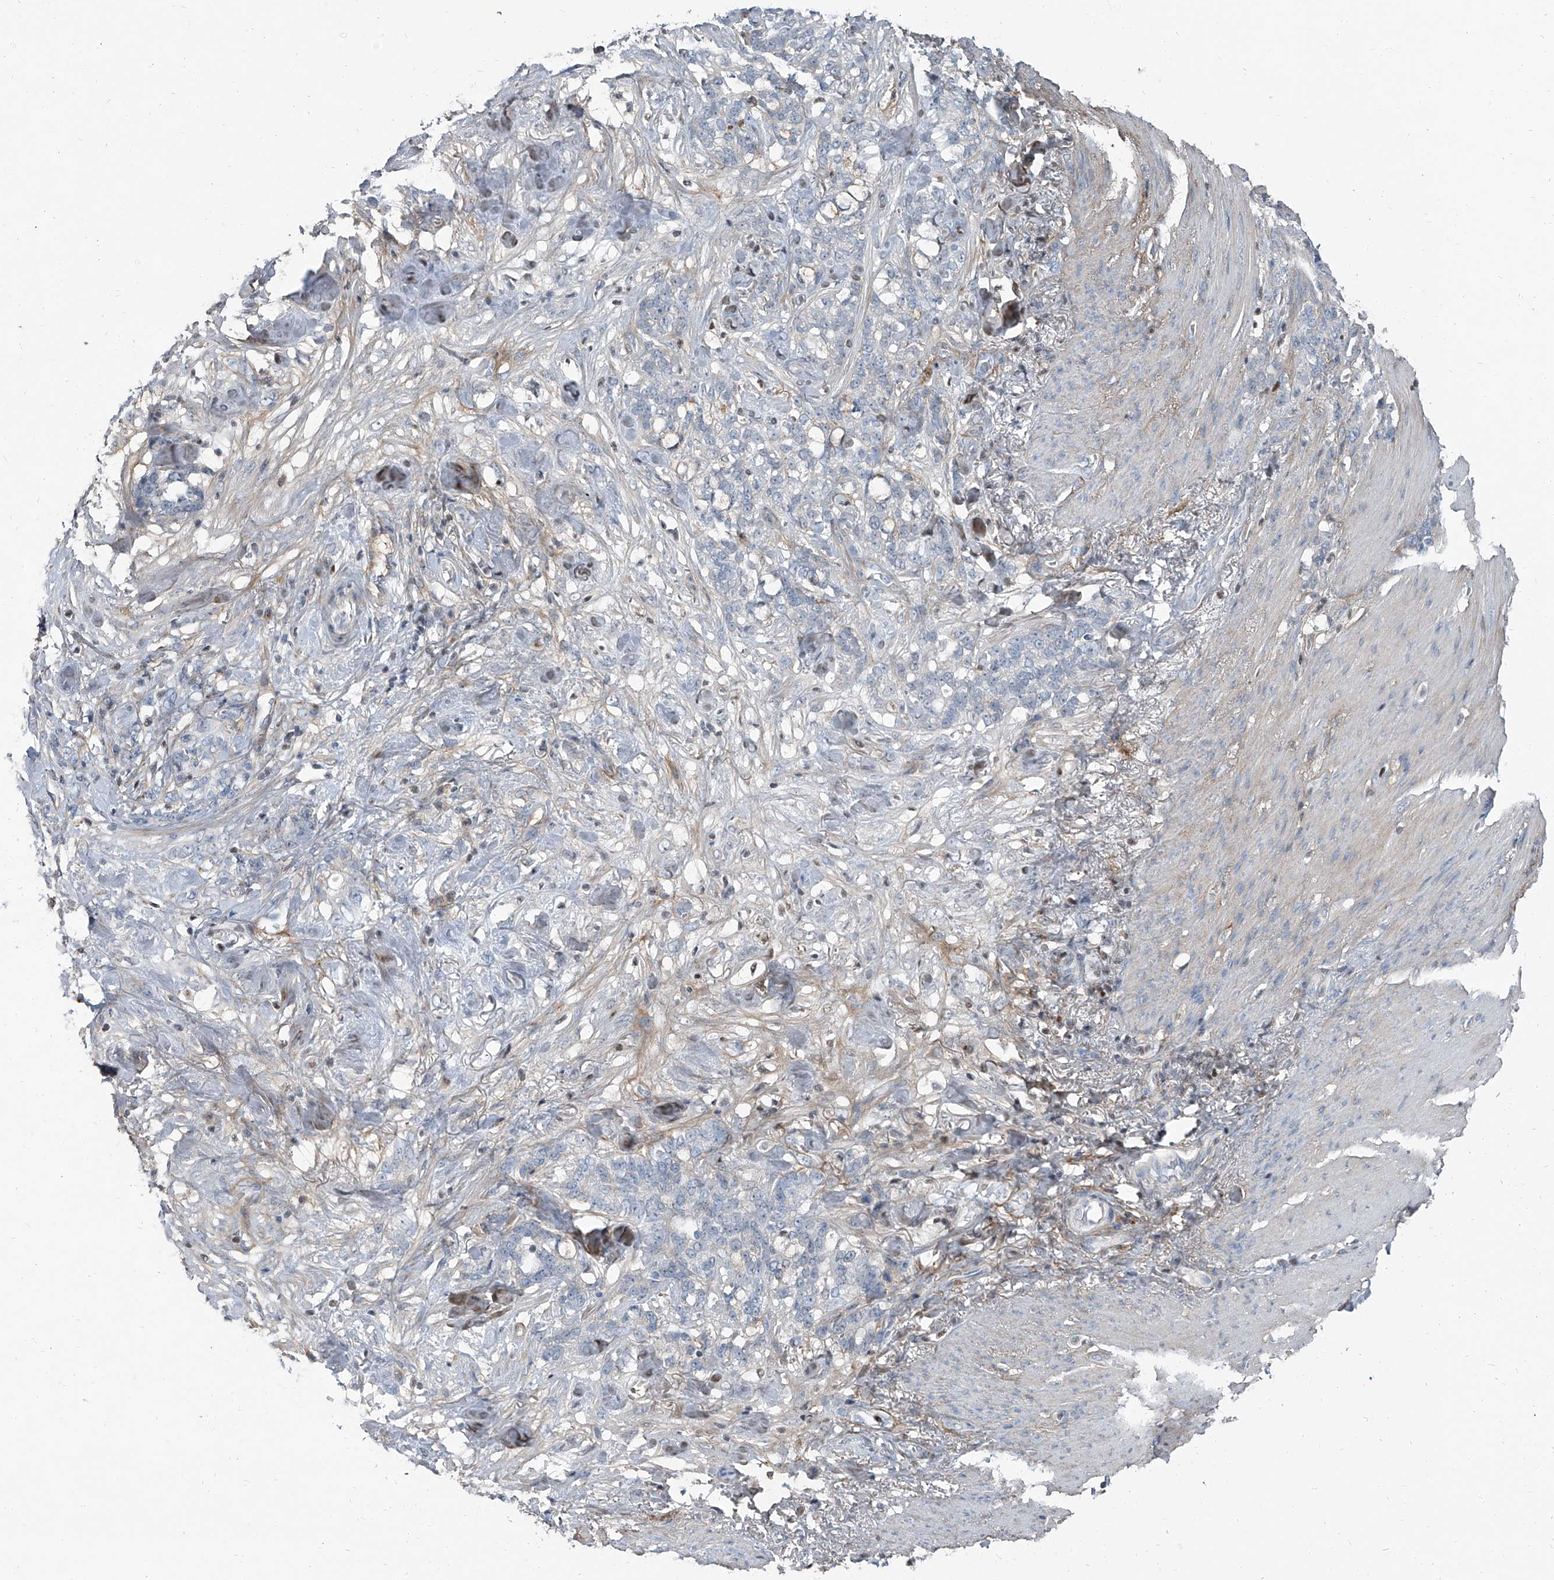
{"staining": {"intensity": "negative", "quantity": "none", "location": "none"}, "tissue": "stomach cancer", "cell_type": "Tumor cells", "image_type": "cancer", "snomed": [{"axis": "morphology", "description": "Adenocarcinoma, NOS"}, {"axis": "topography", "description": "Stomach, lower"}], "caption": "IHC of human stomach cancer shows no expression in tumor cells.", "gene": "HOXA3", "patient": {"sex": "male", "age": 88}}